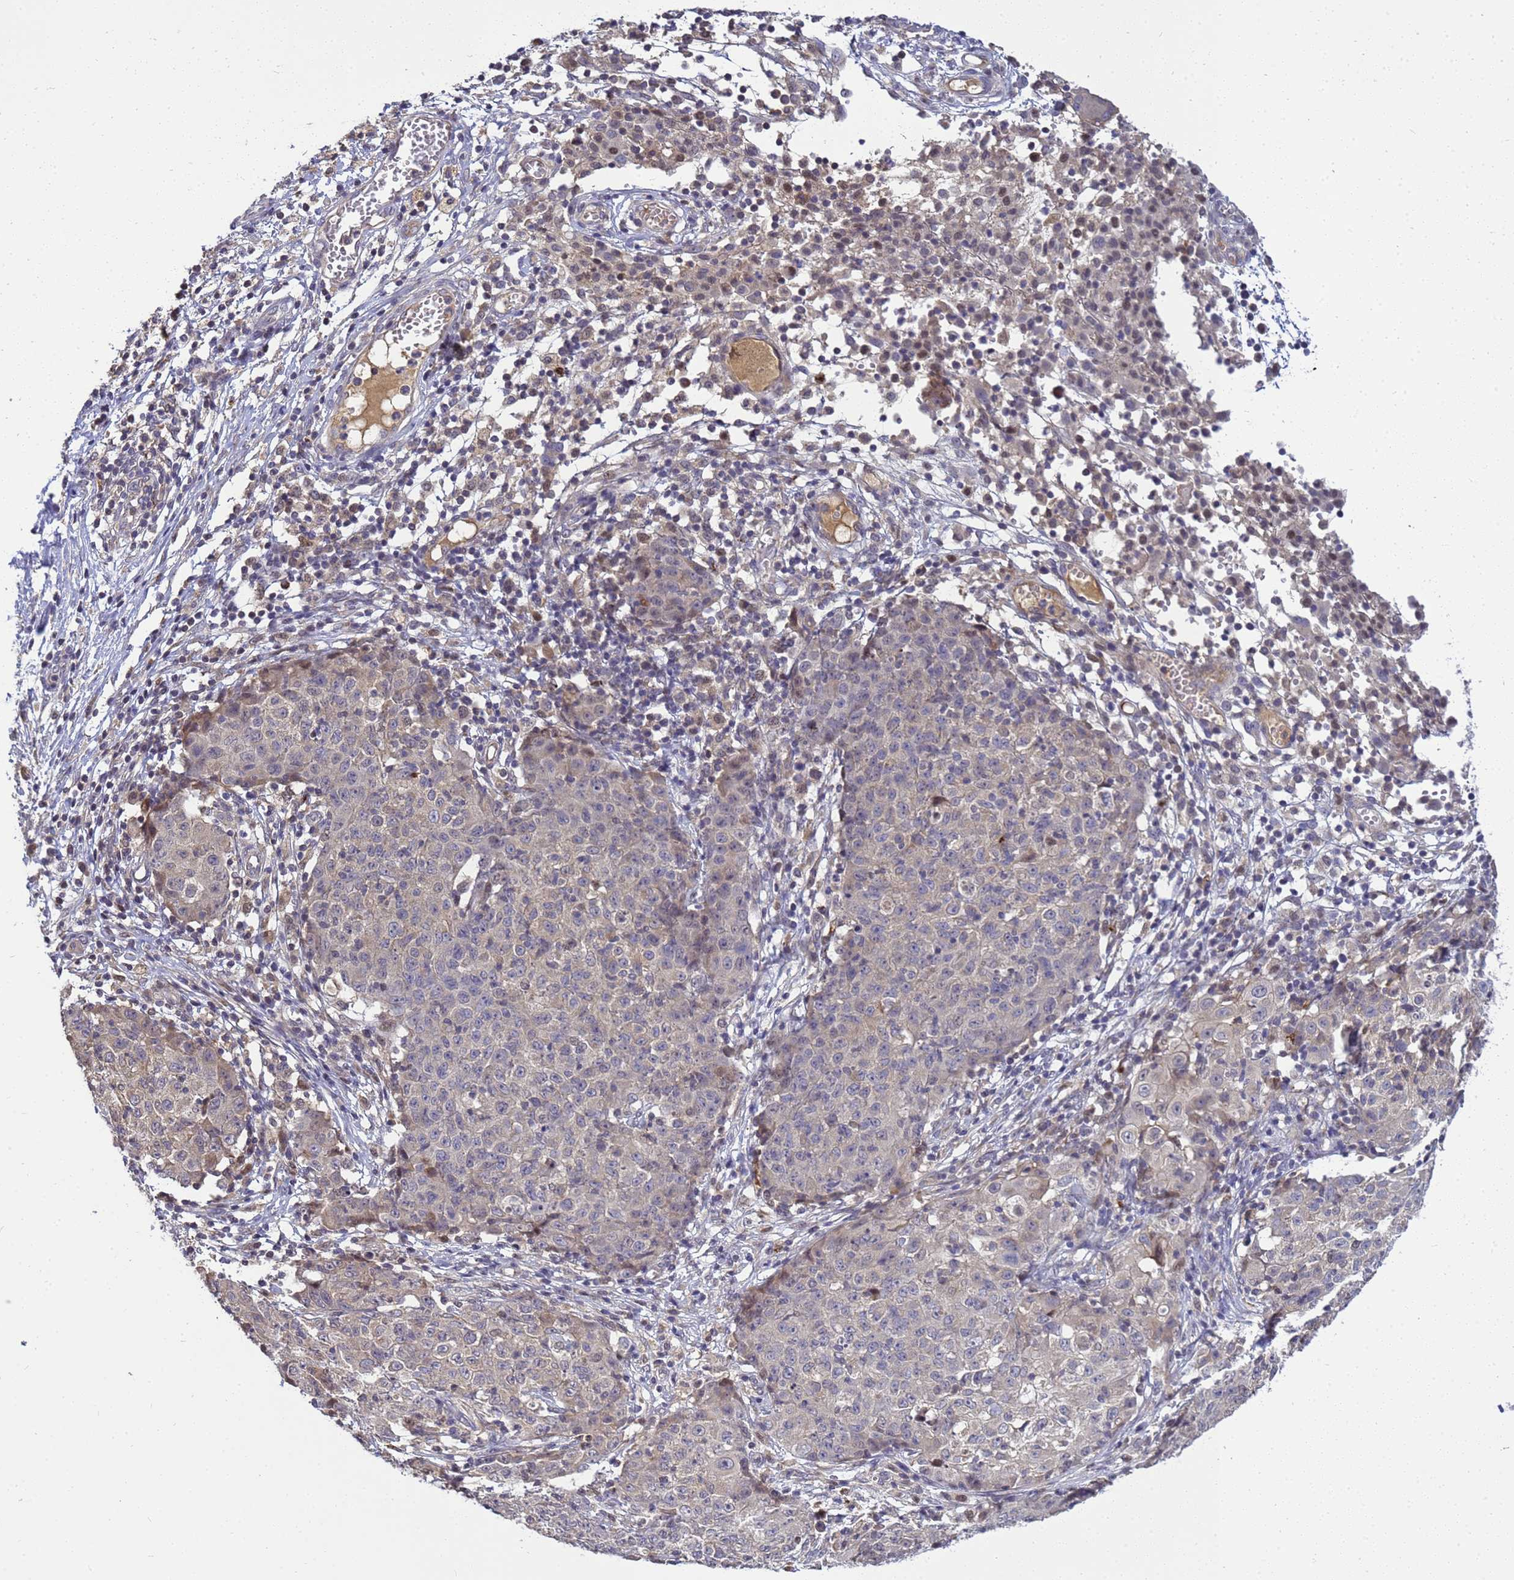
{"staining": {"intensity": "negative", "quantity": "none", "location": "none"}, "tissue": "ovarian cancer", "cell_type": "Tumor cells", "image_type": "cancer", "snomed": [{"axis": "morphology", "description": "Carcinoma, endometroid"}, {"axis": "topography", "description": "Ovary"}], "caption": "Tumor cells show no significant staining in ovarian cancer.", "gene": "TMEM74B", "patient": {"sex": "female", "age": 42}}